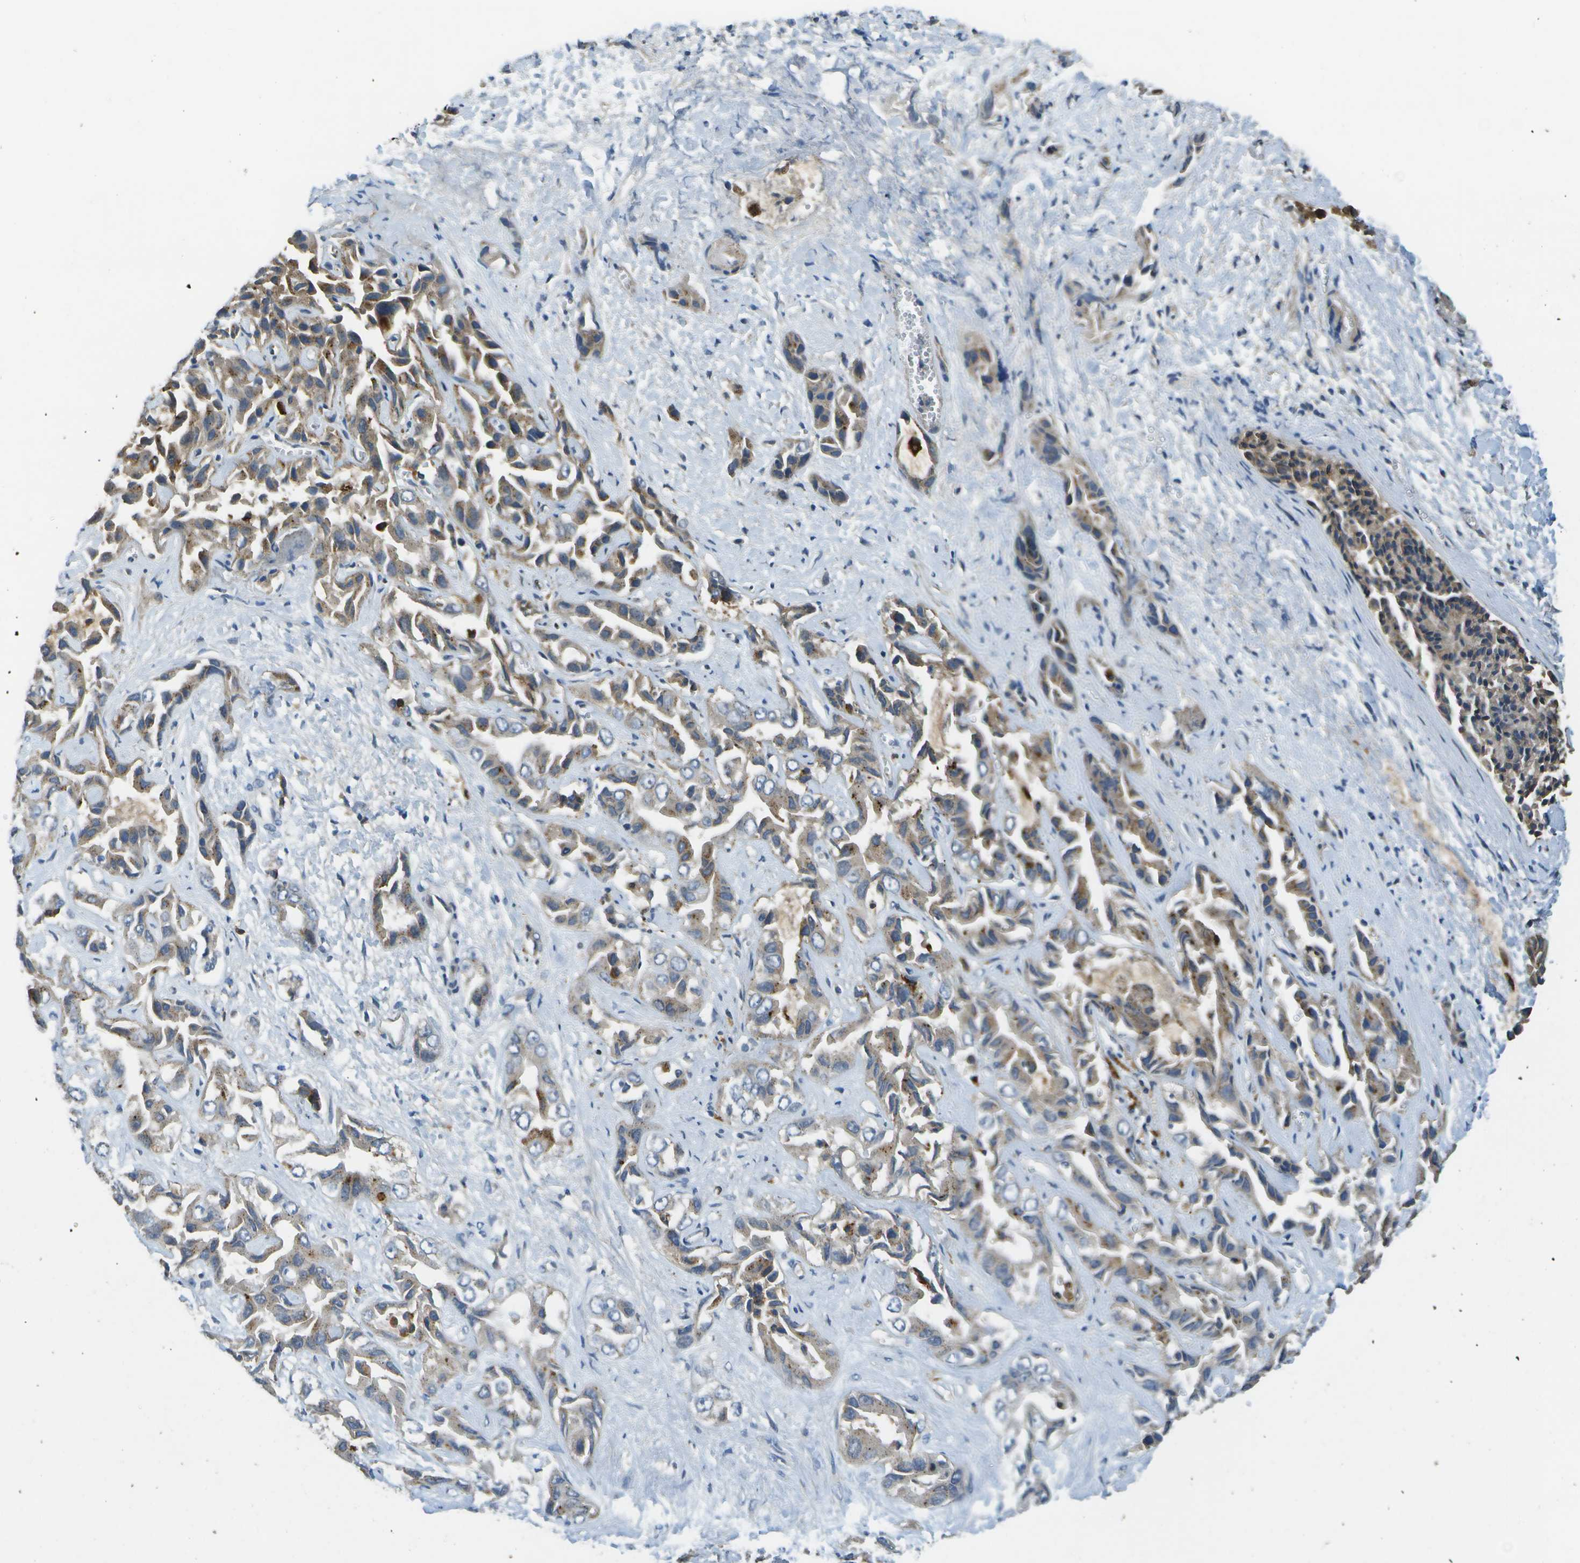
{"staining": {"intensity": "moderate", "quantity": "25%-75%", "location": "cytoplasmic/membranous,nuclear"}, "tissue": "liver cancer", "cell_type": "Tumor cells", "image_type": "cancer", "snomed": [{"axis": "morphology", "description": "Cholangiocarcinoma"}, {"axis": "topography", "description": "Liver"}], "caption": "IHC of human liver cholangiocarcinoma demonstrates medium levels of moderate cytoplasmic/membranous and nuclear expression in approximately 25%-75% of tumor cells.", "gene": "GANC", "patient": {"sex": "female", "age": 52}}